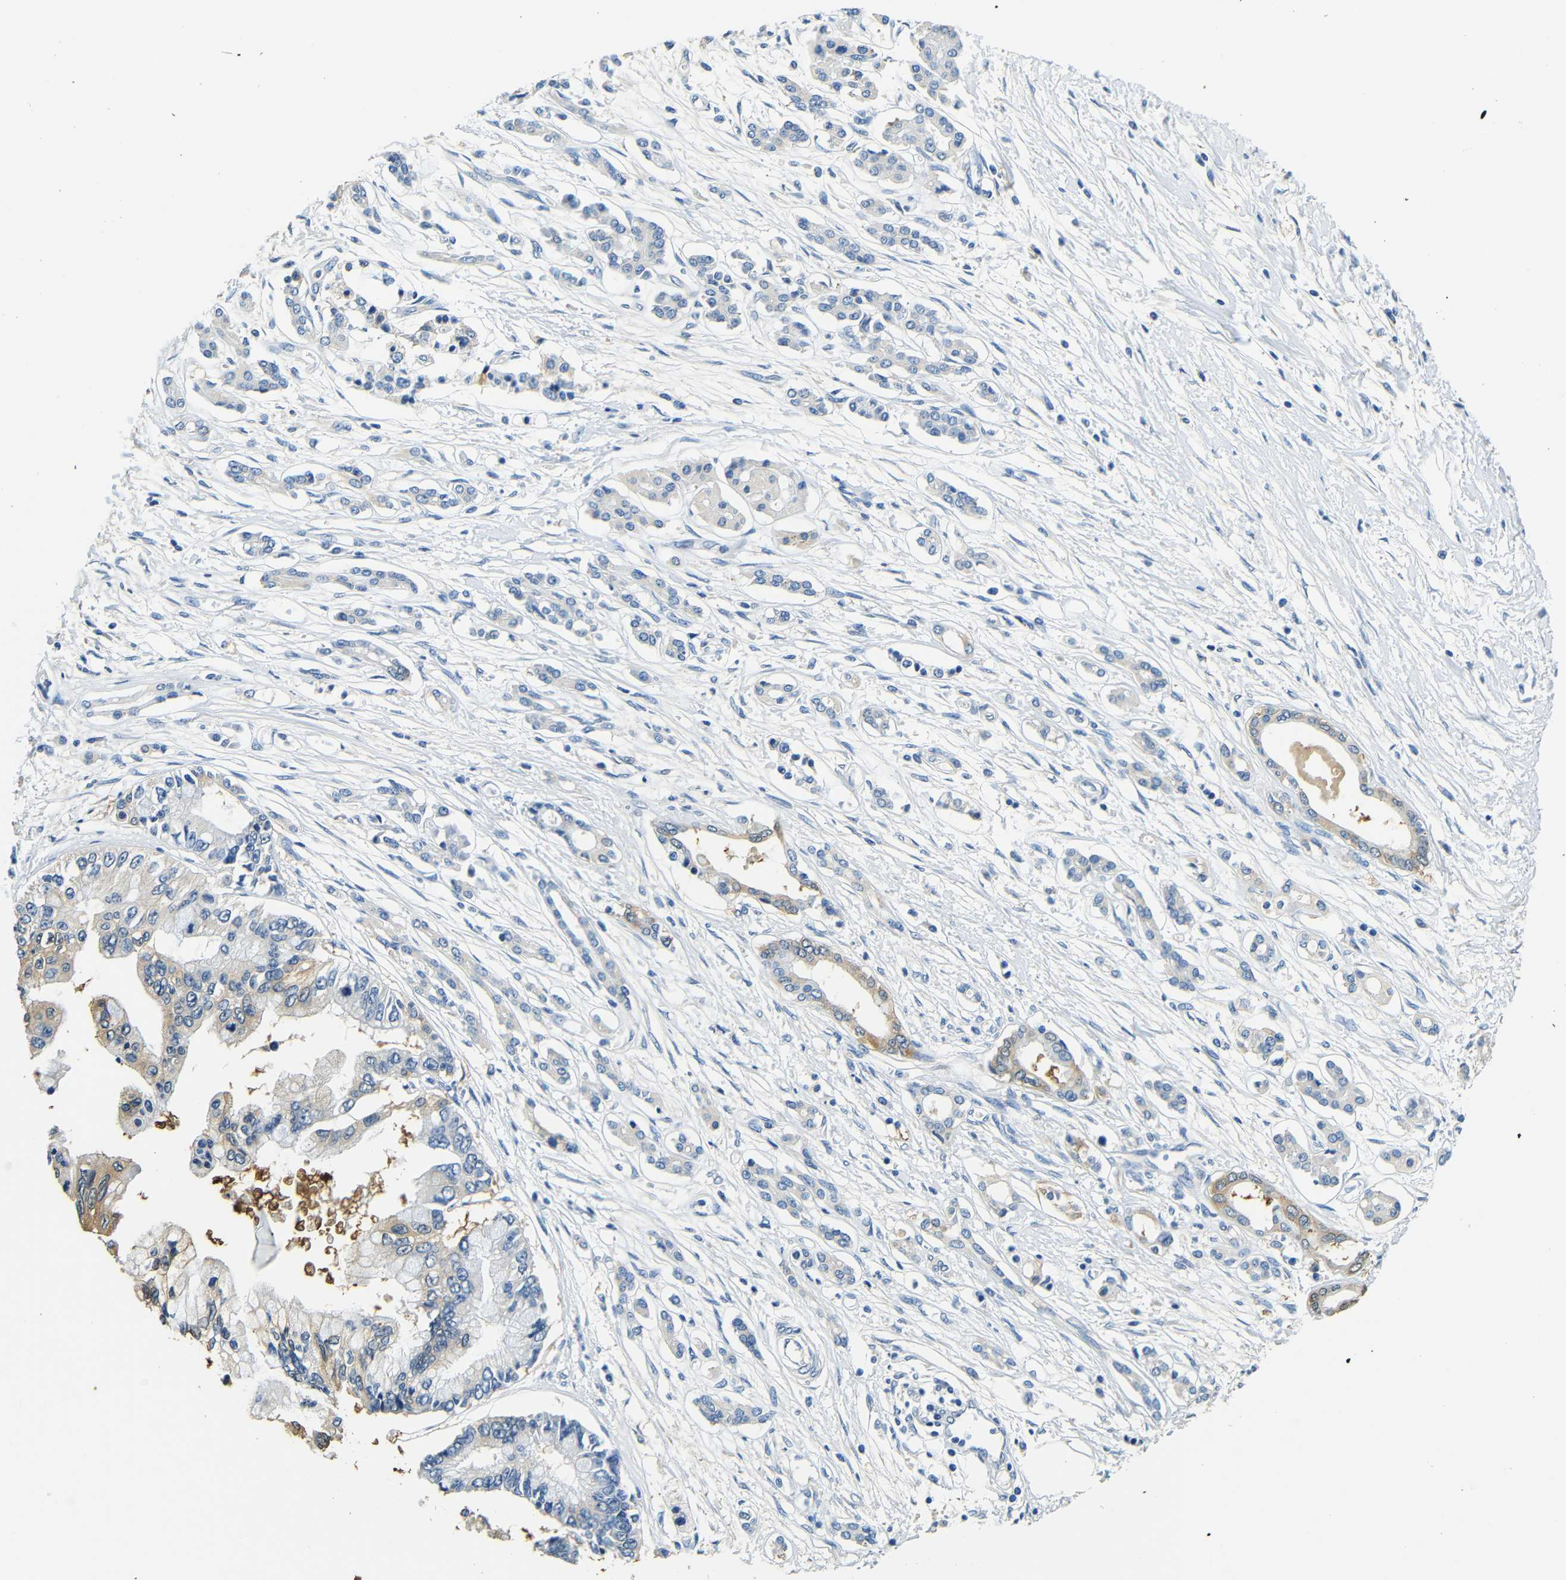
{"staining": {"intensity": "weak", "quantity": "<25%", "location": "cytoplasmic/membranous"}, "tissue": "pancreatic cancer", "cell_type": "Tumor cells", "image_type": "cancer", "snomed": [{"axis": "morphology", "description": "Adenocarcinoma, NOS"}, {"axis": "topography", "description": "Pancreas"}], "caption": "There is no significant staining in tumor cells of pancreatic cancer (adenocarcinoma).", "gene": "FMO5", "patient": {"sex": "male", "age": 56}}